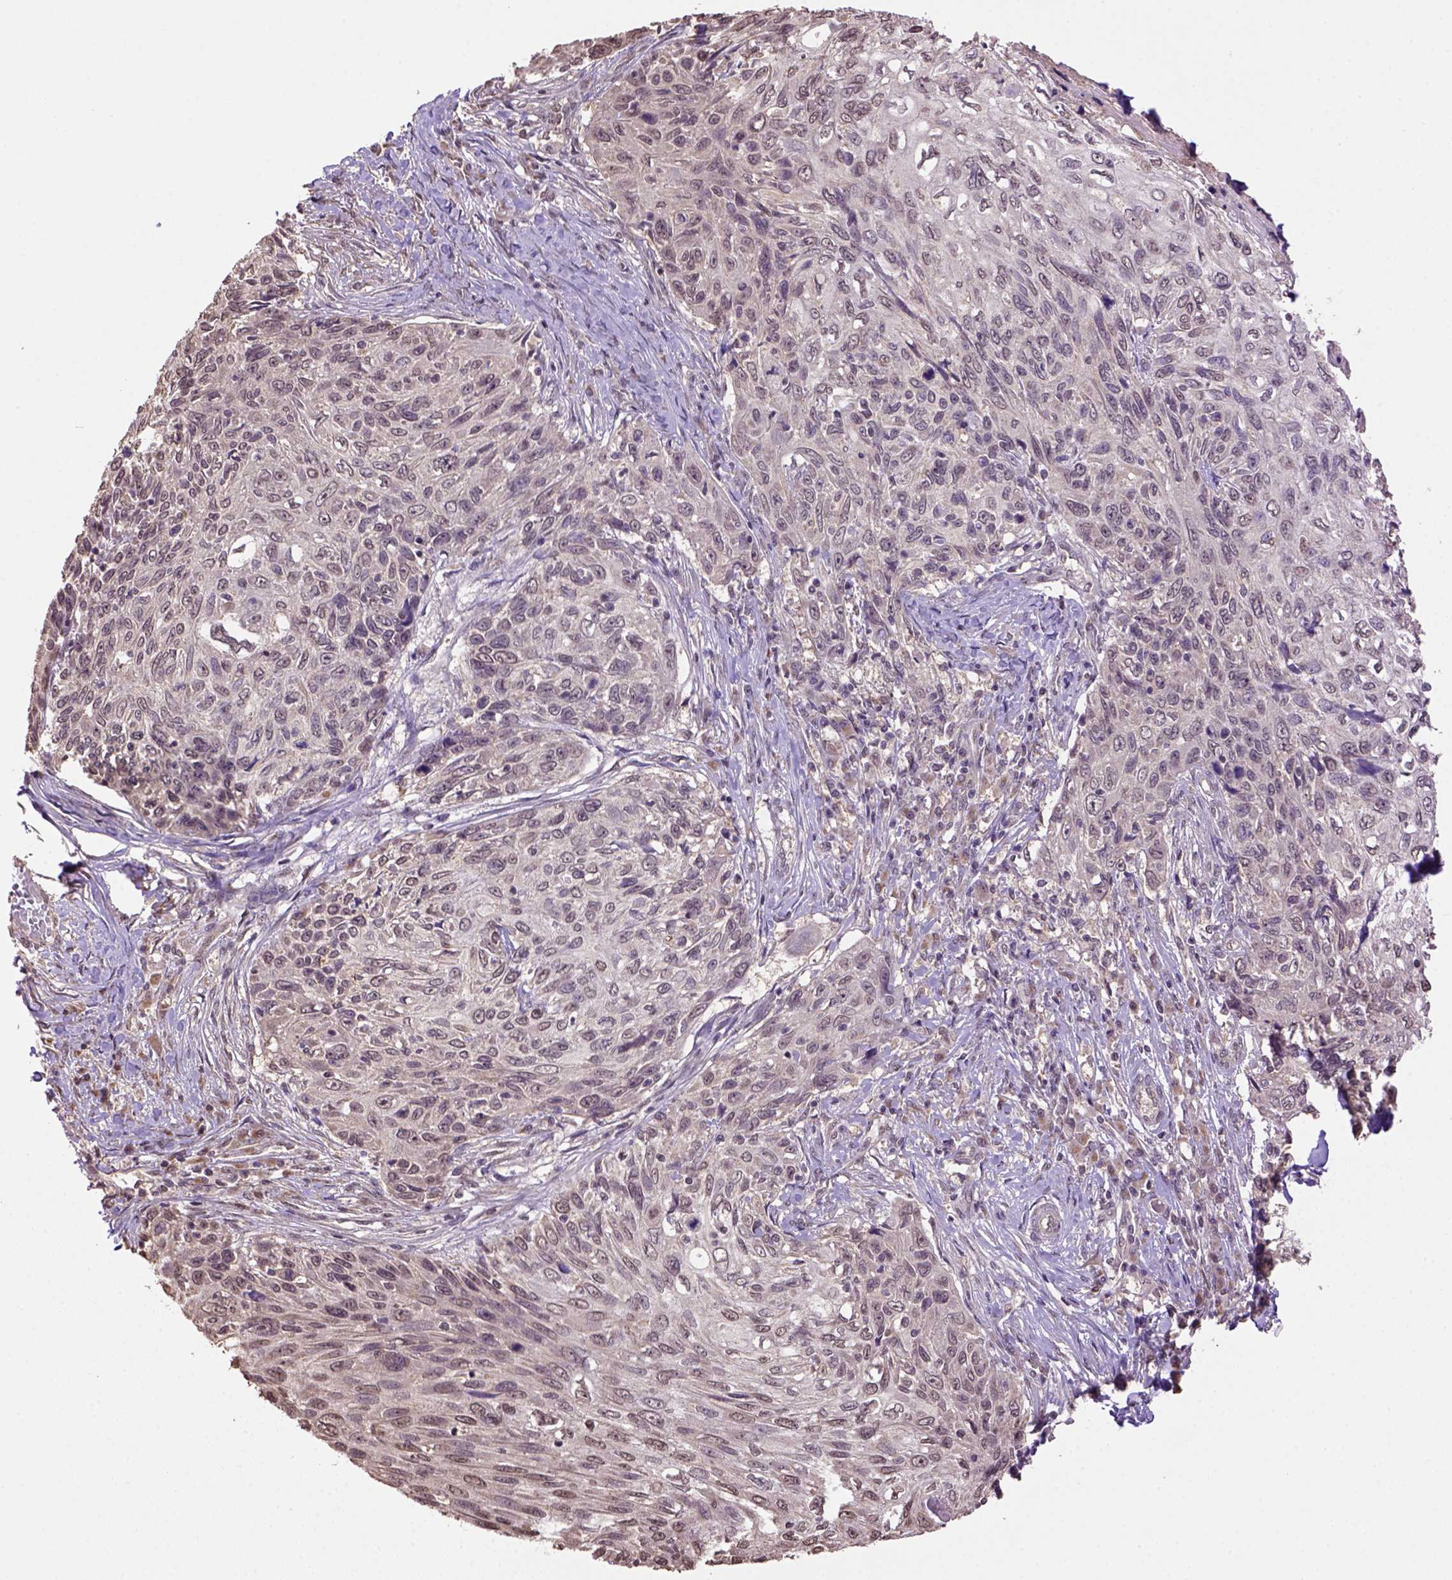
{"staining": {"intensity": "weak", "quantity": "<25%", "location": "cytoplasmic/membranous"}, "tissue": "skin cancer", "cell_type": "Tumor cells", "image_type": "cancer", "snomed": [{"axis": "morphology", "description": "Squamous cell carcinoma, NOS"}, {"axis": "topography", "description": "Skin"}], "caption": "Micrograph shows no protein expression in tumor cells of skin cancer (squamous cell carcinoma) tissue.", "gene": "WDR17", "patient": {"sex": "male", "age": 92}}